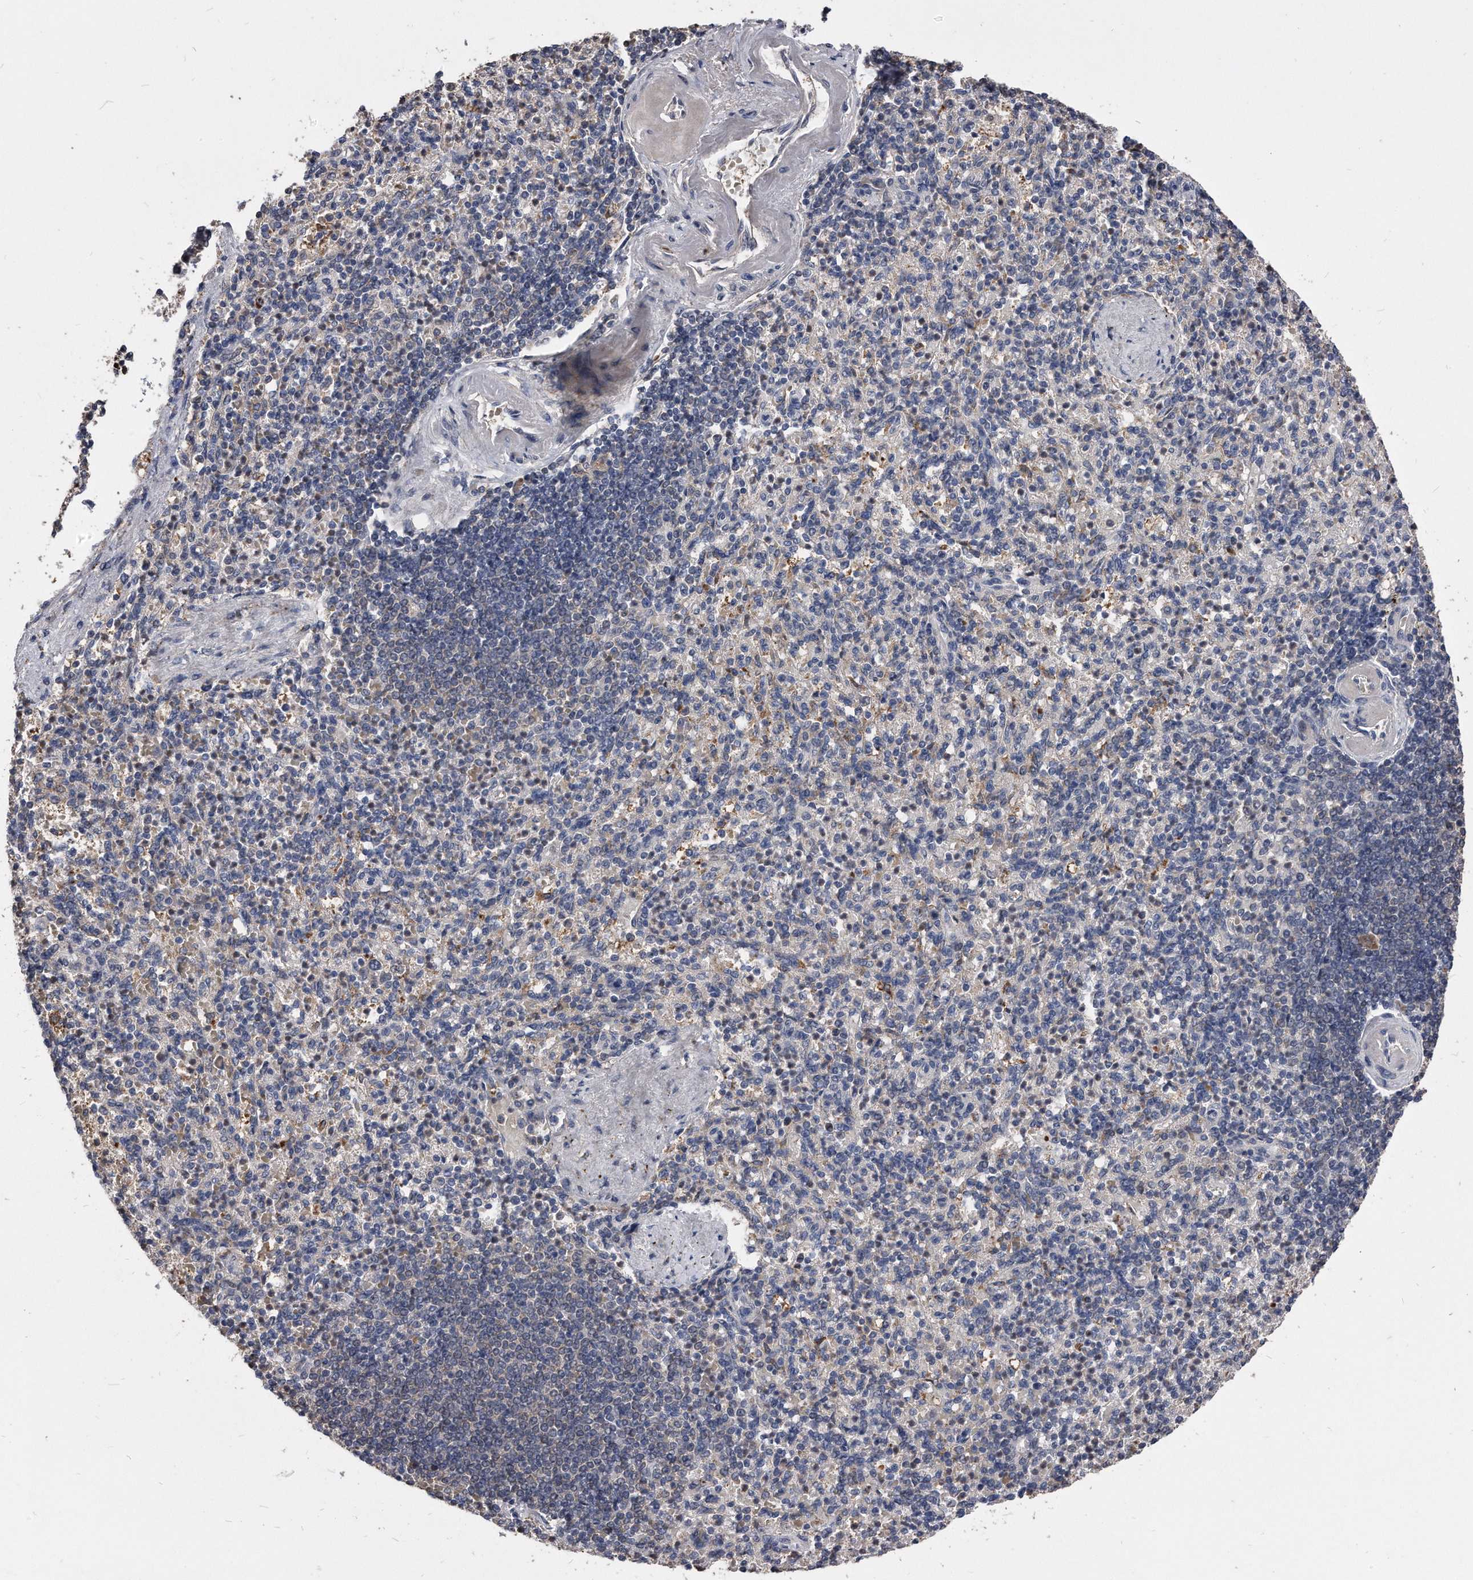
{"staining": {"intensity": "weak", "quantity": "<25%", "location": "cytoplasmic/membranous"}, "tissue": "spleen", "cell_type": "Cells in red pulp", "image_type": "normal", "snomed": [{"axis": "morphology", "description": "Normal tissue, NOS"}, {"axis": "topography", "description": "Spleen"}], "caption": "Immunohistochemistry micrograph of normal spleen: spleen stained with DAB (3,3'-diaminobenzidine) exhibits no significant protein staining in cells in red pulp.", "gene": "IL20RA", "patient": {"sex": "female", "age": 74}}